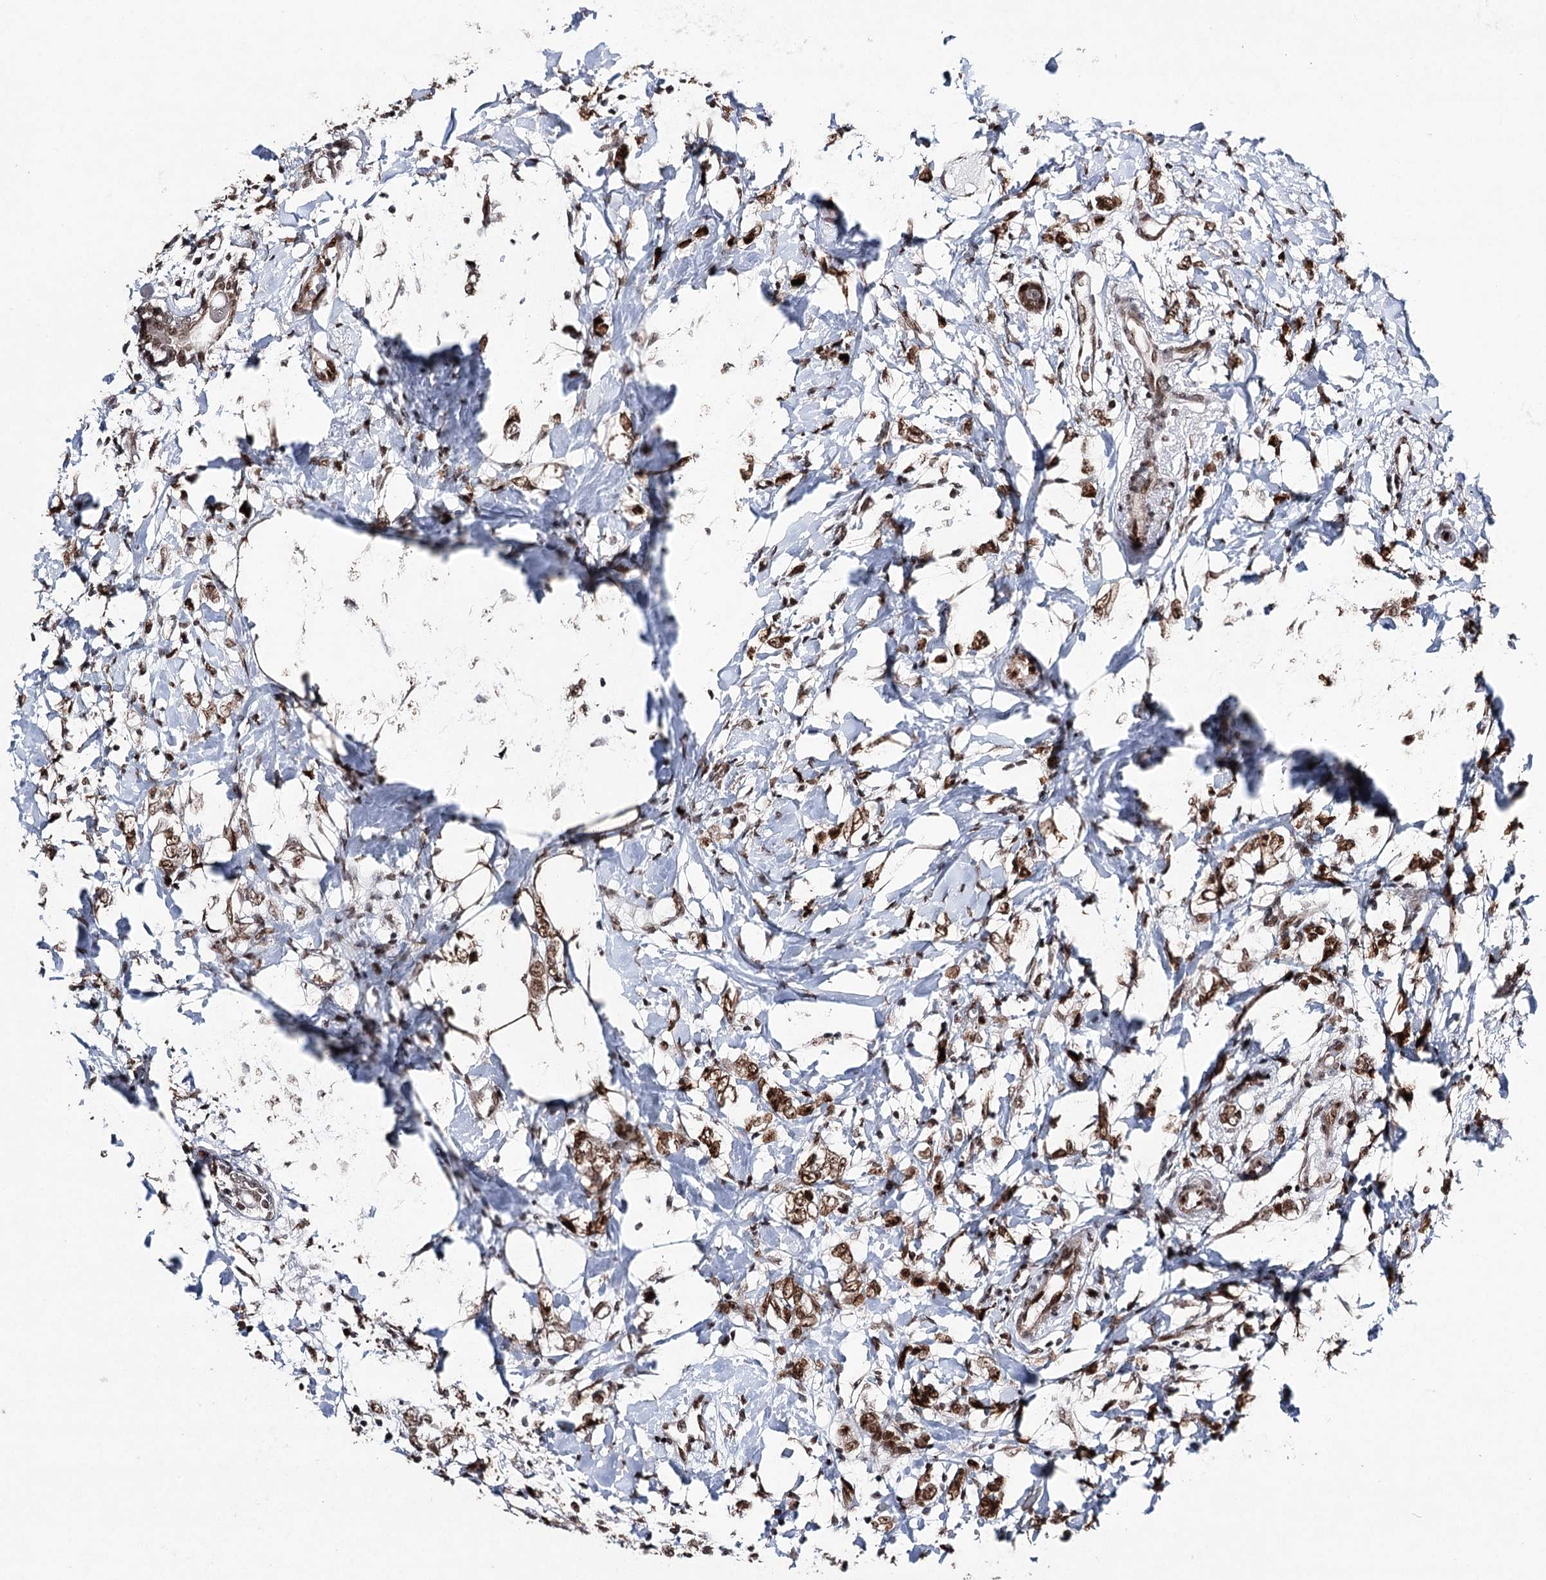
{"staining": {"intensity": "strong", "quantity": ">75%", "location": "nuclear"}, "tissue": "breast cancer", "cell_type": "Tumor cells", "image_type": "cancer", "snomed": [{"axis": "morphology", "description": "Normal tissue, NOS"}, {"axis": "morphology", "description": "Lobular carcinoma"}, {"axis": "topography", "description": "Breast"}], "caption": "A high amount of strong nuclear positivity is identified in approximately >75% of tumor cells in breast cancer (lobular carcinoma) tissue.", "gene": "PDCD4", "patient": {"sex": "female", "age": 47}}